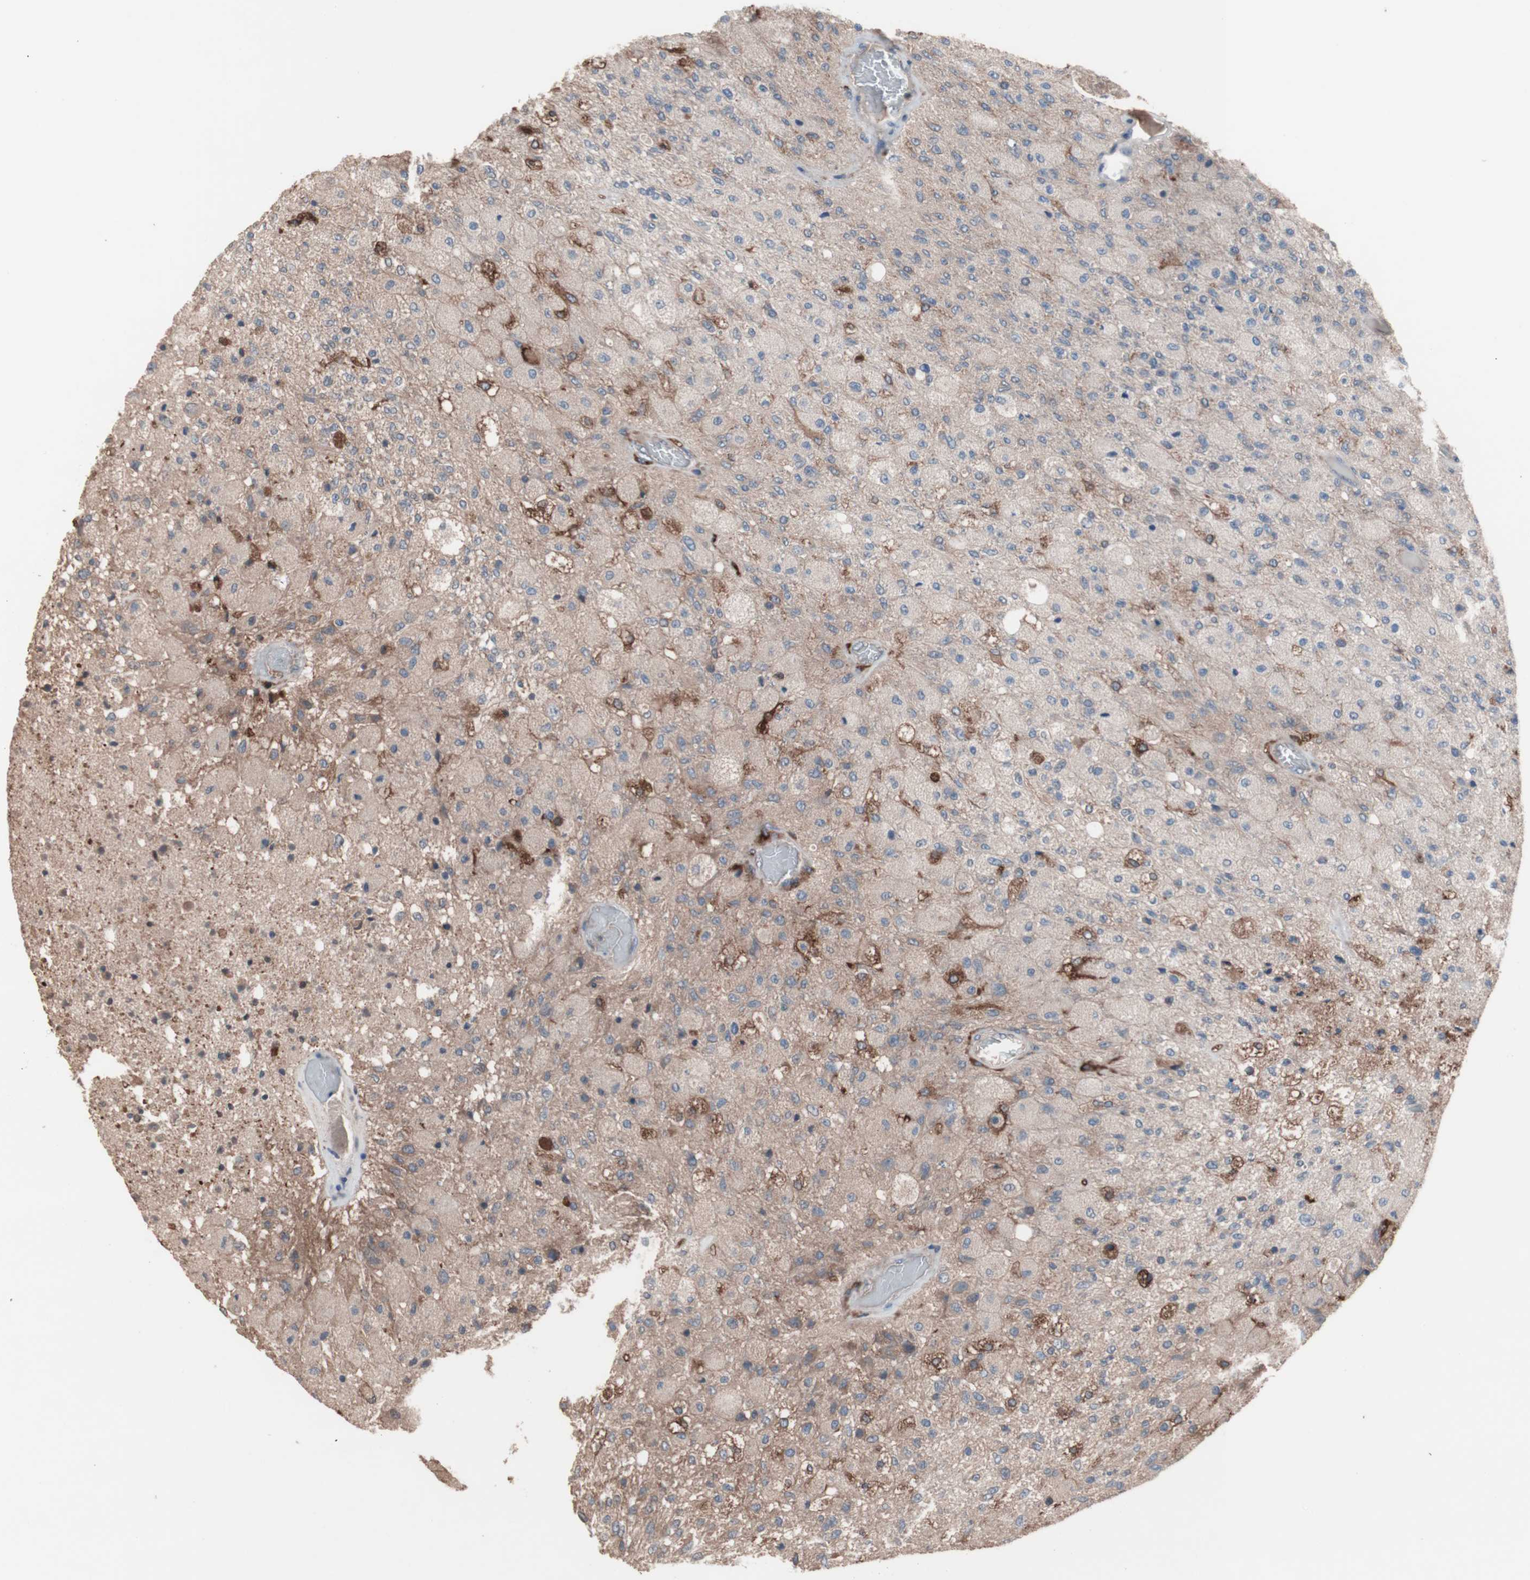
{"staining": {"intensity": "weak", "quantity": "25%-75%", "location": "cytoplasmic/membranous"}, "tissue": "glioma", "cell_type": "Tumor cells", "image_type": "cancer", "snomed": [{"axis": "morphology", "description": "Normal tissue, NOS"}, {"axis": "morphology", "description": "Glioma, malignant, High grade"}, {"axis": "topography", "description": "Cerebral cortex"}], "caption": "An image of human malignant glioma (high-grade) stained for a protein displays weak cytoplasmic/membranous brown staining in tumor cells. Immunohistochemistry (ihc) stains the protein in brown and the nuclei are stained blue.", "gene": "ATG7", "patient": {"sex": "male", "age": 77}}